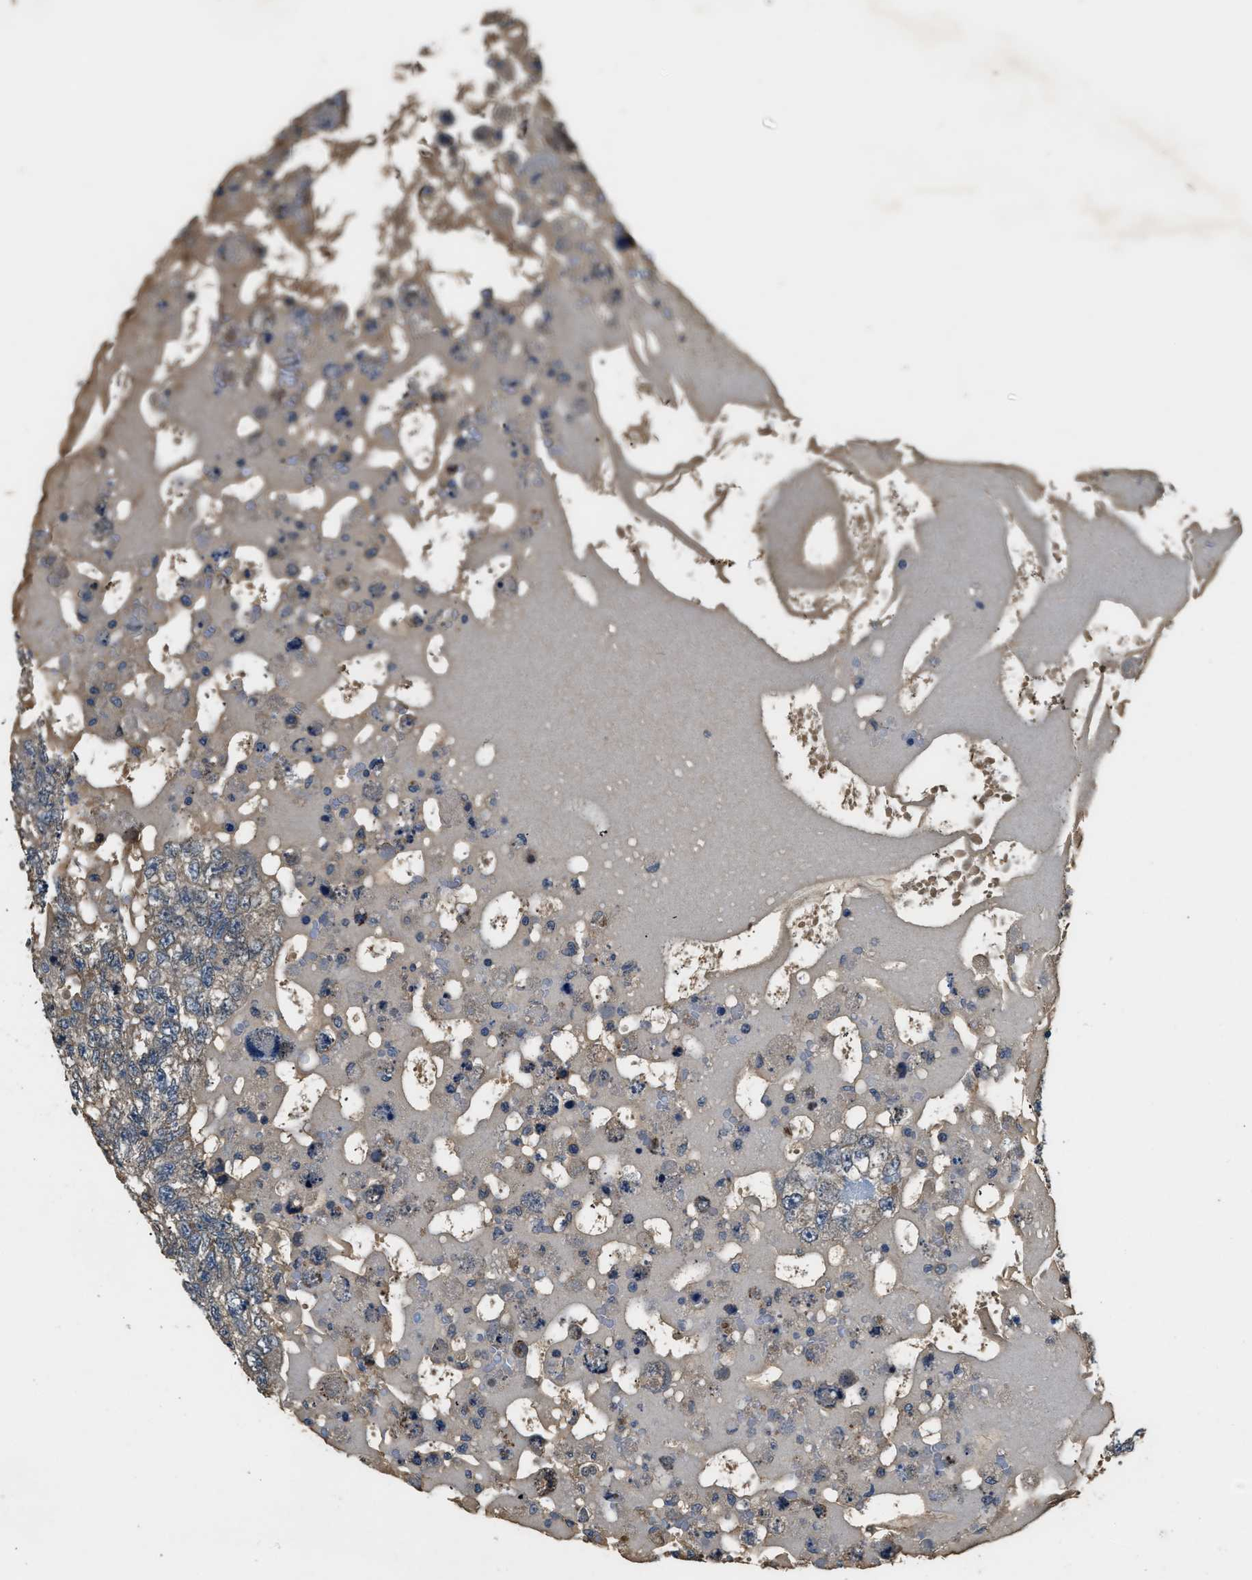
{"staining": {"intensity": "negative", "quantity": "none", "location": "none"}, "tissue": "testis cancer", "cell_type": "Tumor cells", "image_type": "cancer", "snomed": [{"axis": "morphology", "description": "Carcinoma, Embryonal, NOS"}, {"axis": "topography", "description": "Testis"}], "caption": "A photomicrograph of human testis cancer (embryonal carcinoma) is negative for staining in tumor cells.", "gene": "CFLAR", "patient": {"sex": "male", "age": 36}}